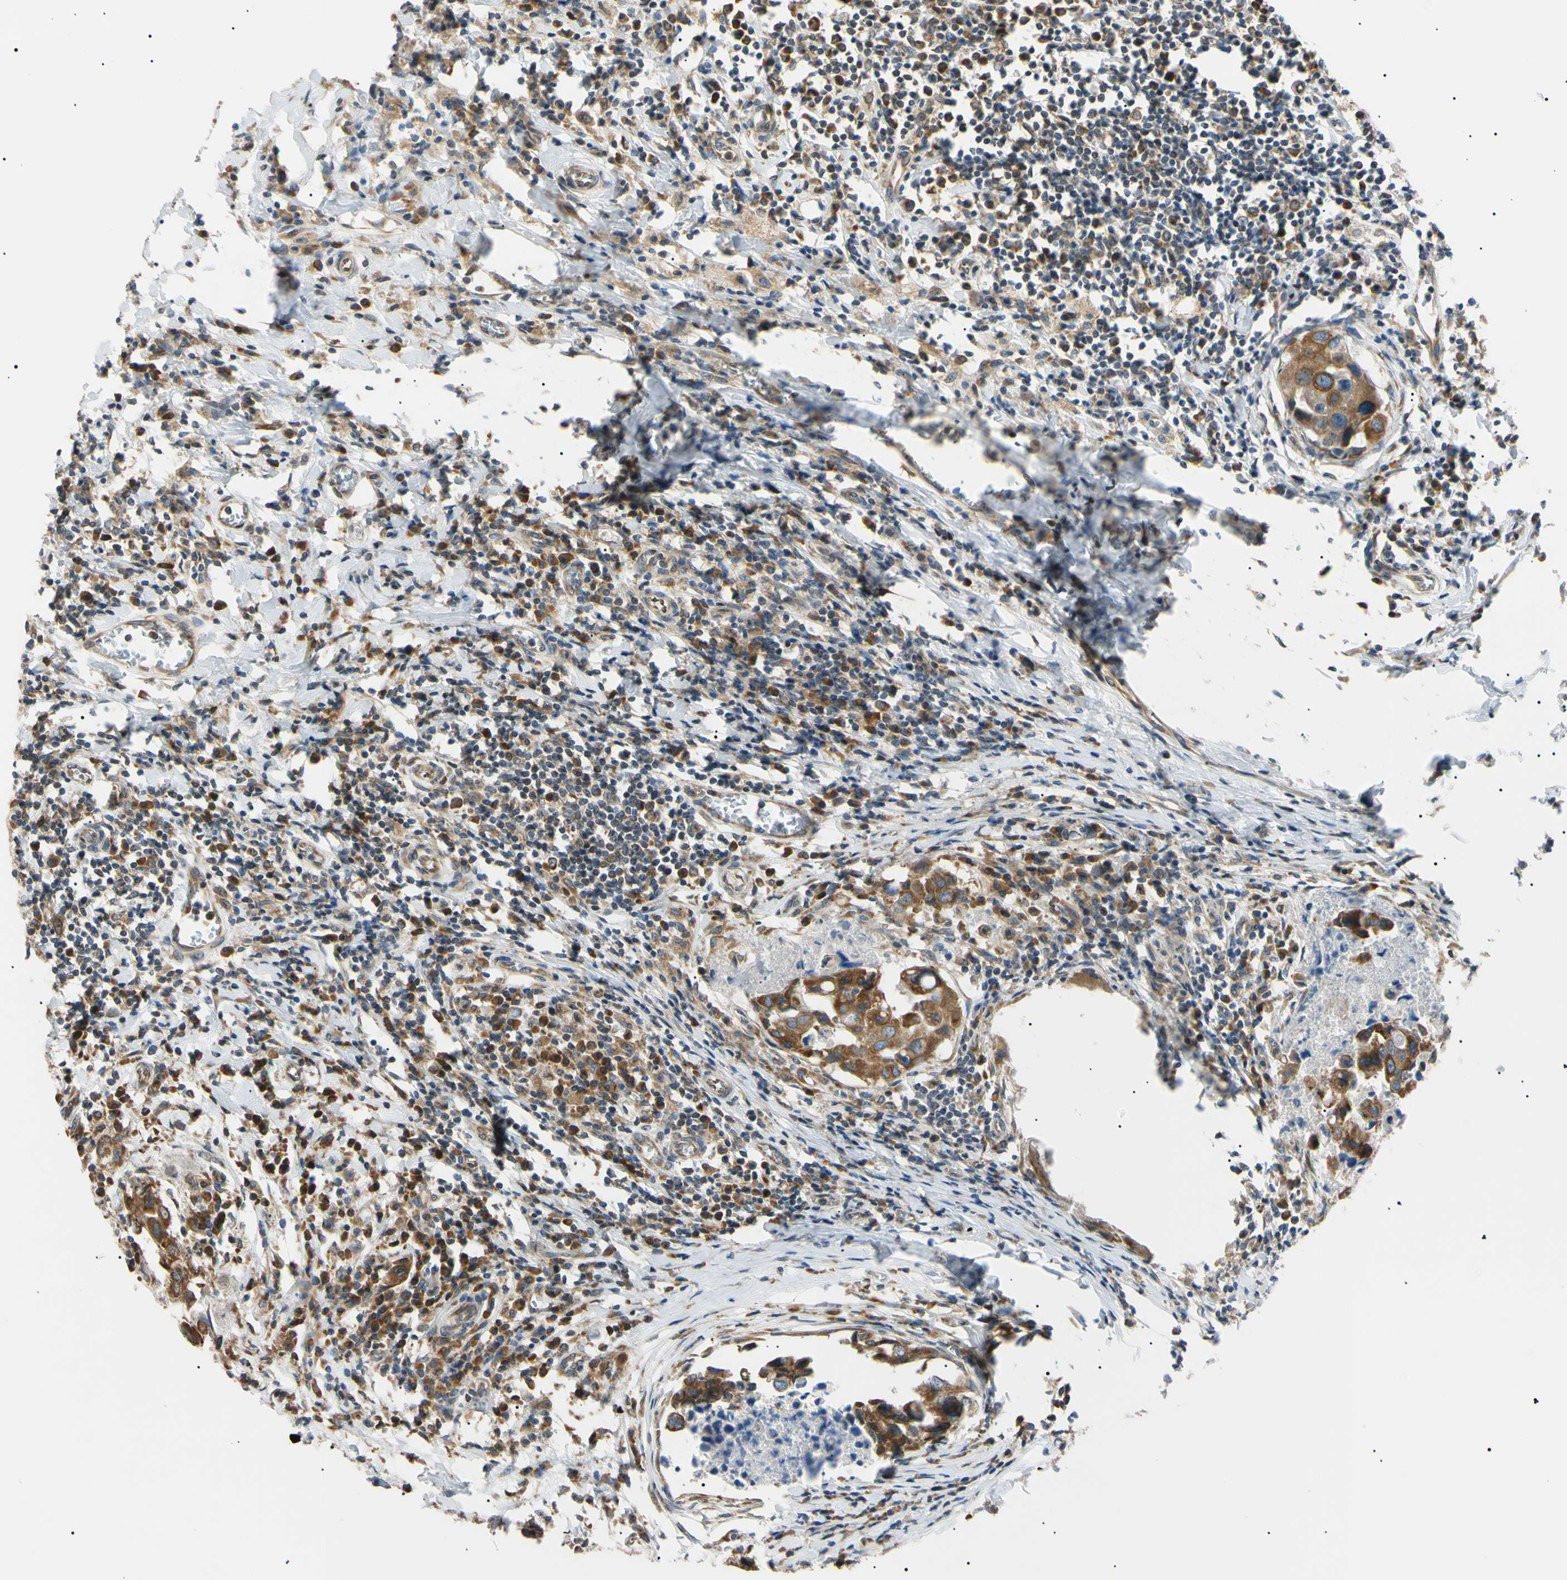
{"staining": {"intensity": "moderate", "quantity": ">75%", "location": "cytoplasmic/membranous"}, "tissue": "breast cancer", "cell_type": "Tumor cells", "image_type": "cancer", "snomed": [{"axis": "morphology", "description": "Duct carcinoma"}, {"axis": "topography", "description": "Breast"}], "caption": "Tumor cells display medium levels of moderate cytoplasmic/membranous expression in approximately >75% of cells in breast cancer.", "gene": "VAPA", "patient": {"sex": "female", "age": 27}}